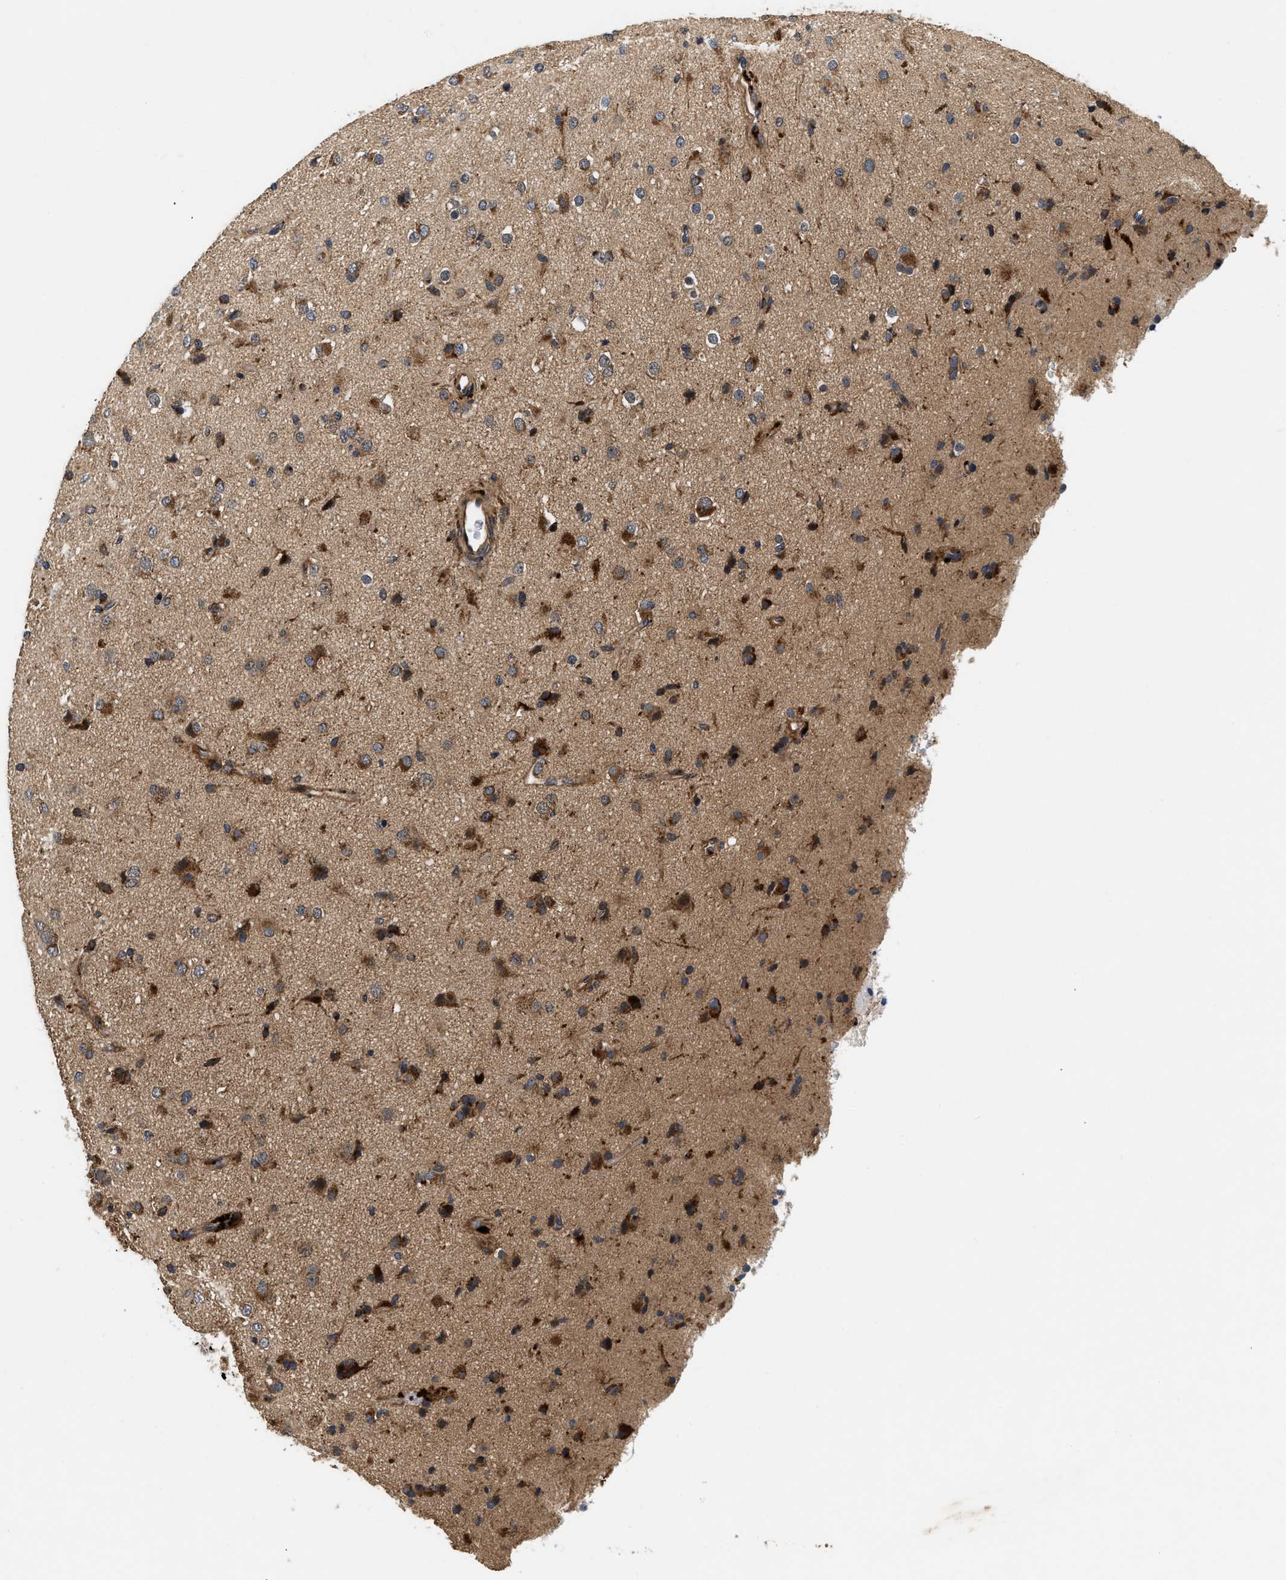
{"staining": {"intensity": "strong", "quantity": "25%-75%", "location": "cytoplasmic/membranous"}, "tissue": "glioma", "cell_type": "Tumor cells", "image_type": "cancer", "snomed": [{"axis": "morphology", "description": "Glioma, malignant, Low grade"}, {"axis": "topography", "description": "Brain"}], "caption": "Protein analysis of glioma tissue reveals strong cytoplasmic/membranous positivity in approximately 25%-75% of tumor cells.", "gene": "NME6", "patient": {"sex": "male", "age": 65}}